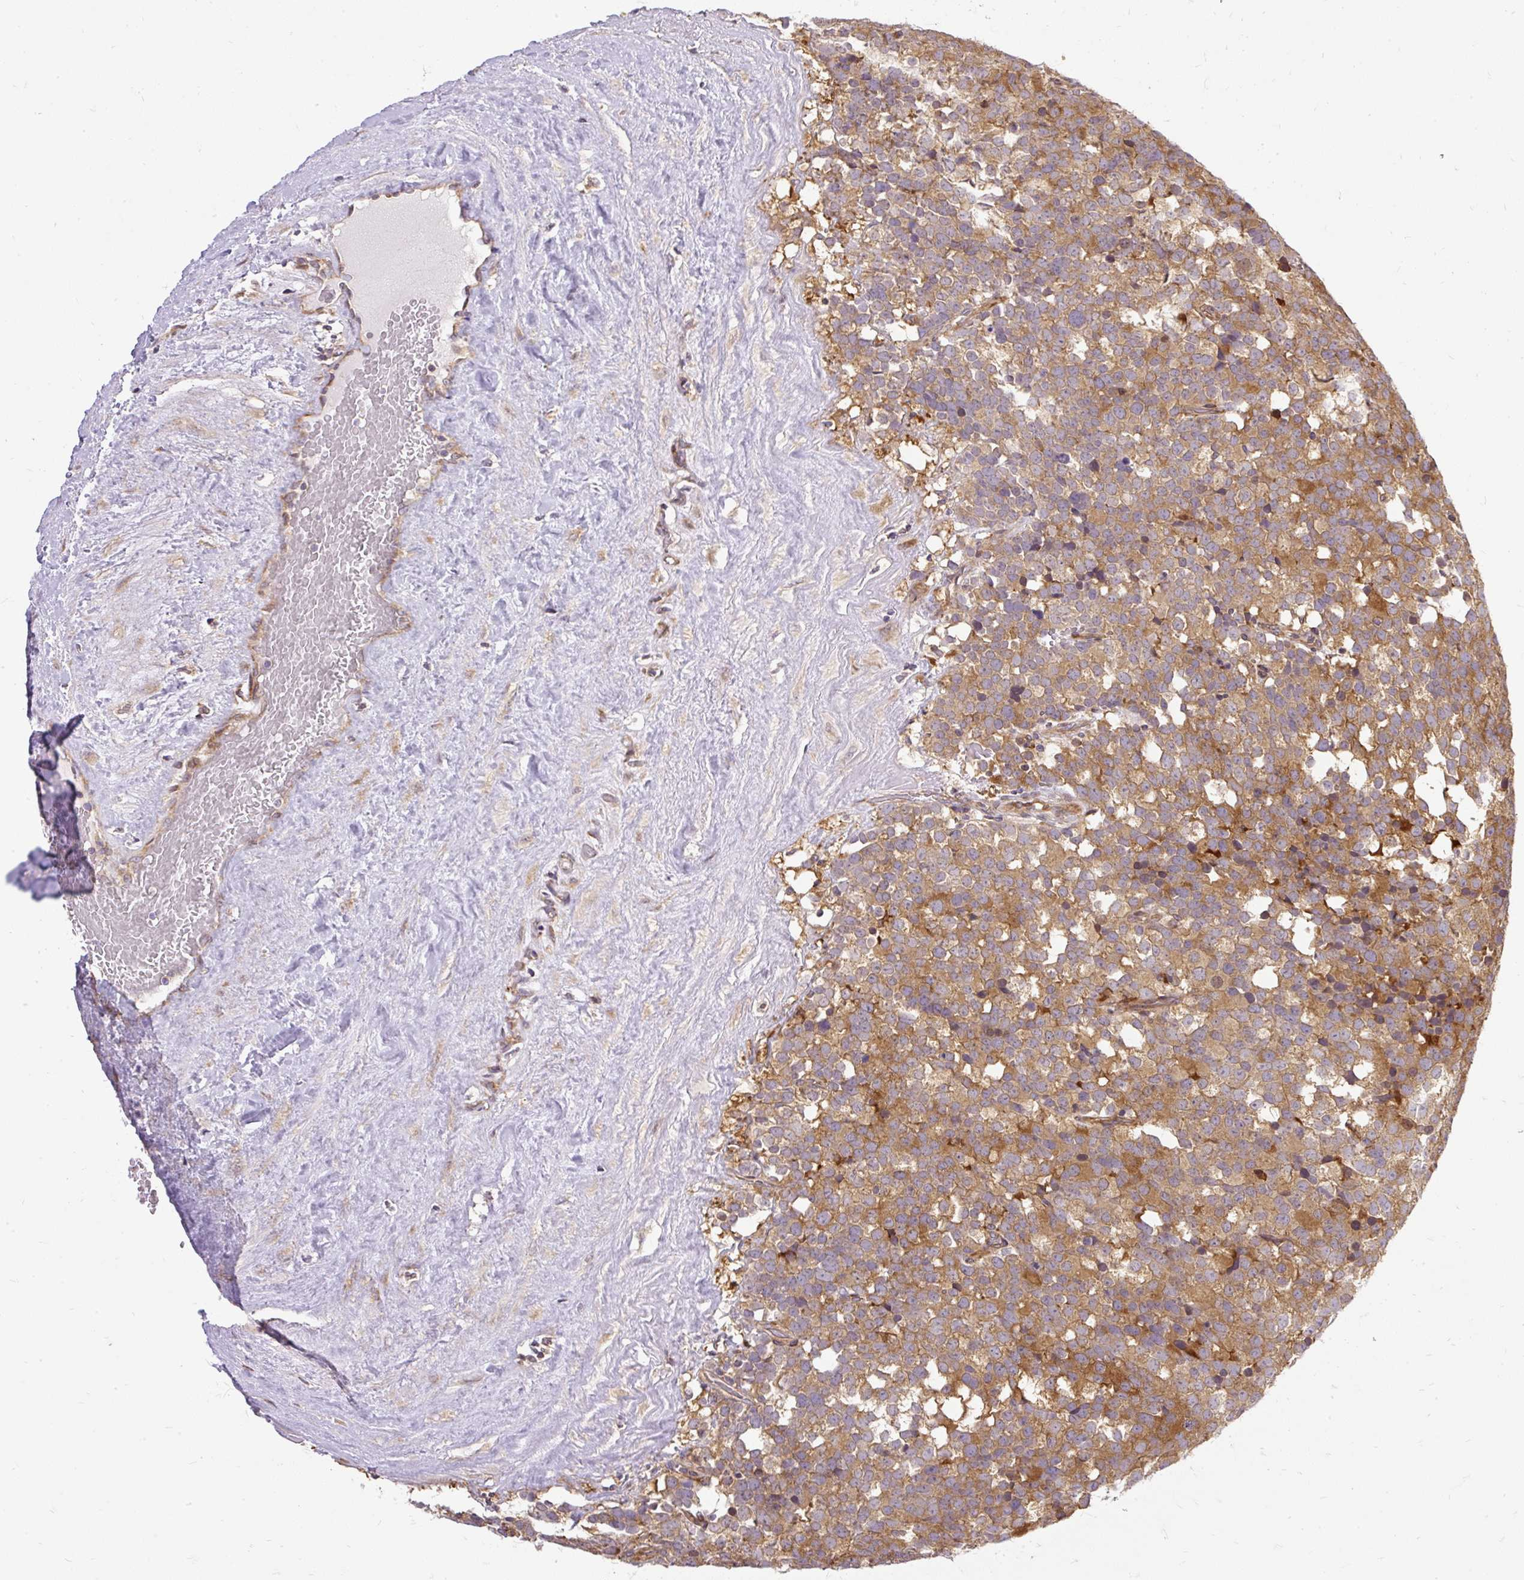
{"staining": {"intensity": "moderate", "quantity": ">75%", "location": "cytoplasmic/membranous"}, "tissue": "testis cancer", "cell_type": "Tumor cells", "image_type": "cancer", "snomed": [{"axis": "morphology", "description": "Seminoma, NOS"}, {"axis": "topography", "description": "Testis"}], "caption": "Brown immunohistochemical staining in testis seminoma reveals moderate cytoplasmic/membranous positivity in about >75% of tumor cells. The staining is performed using DAB brown chromogen to label protein expression. The nuclei are counter-stained blue using hematoxylin.", "gene": "TRIM17", "patient": {"sex": "male", "age": 71}}